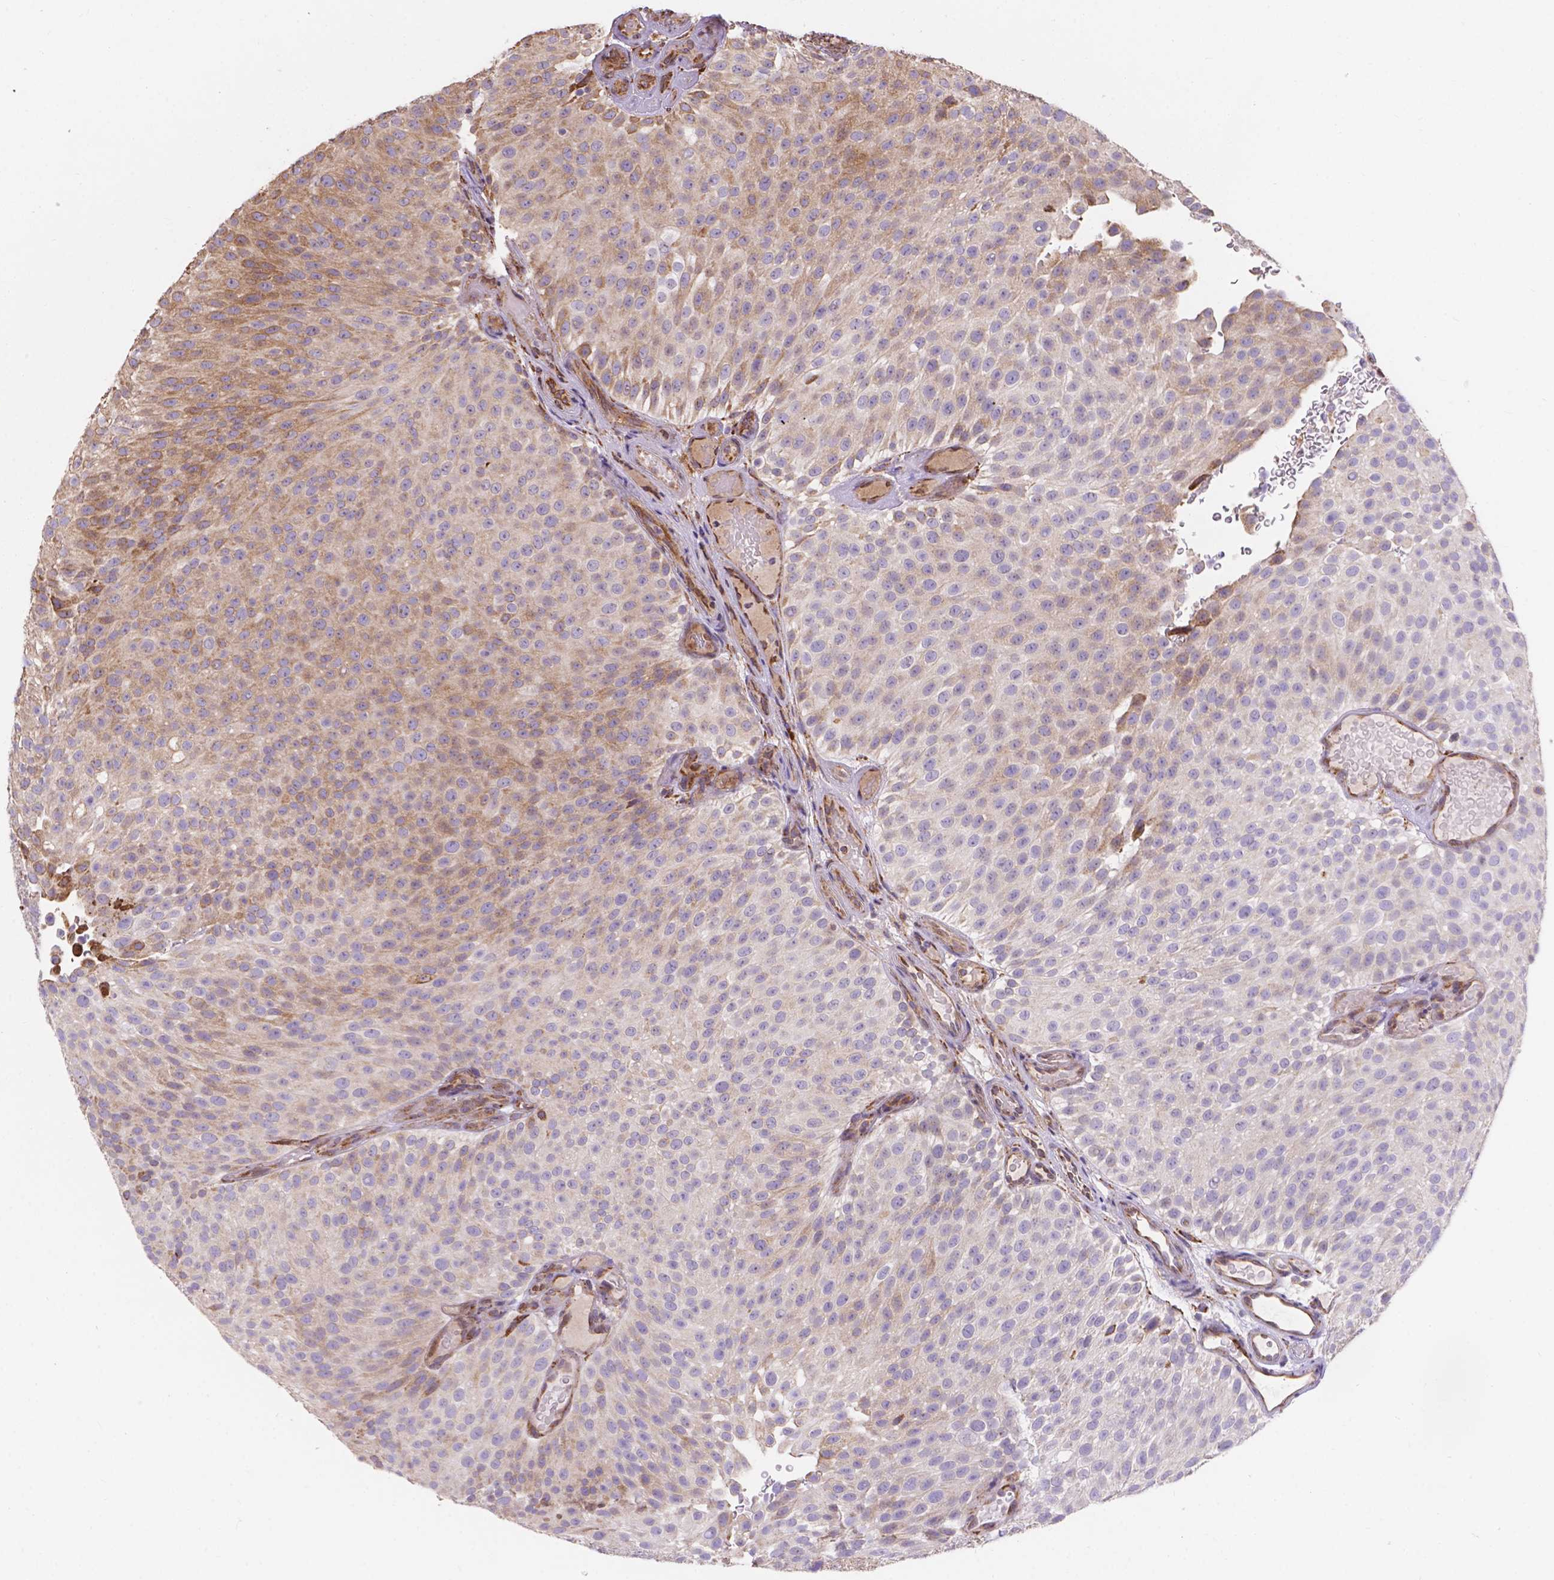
{"staining": {"intensity": "moderate", "quantity": "<25%", "location": "cytoplasmic/membranous"}, "tissue": "urothelial cancer", "cell_type": "Tumor cells", "image_type": "cancer", "snomed": [{"axis": "morphology", "description": "Urothelial carcinoma, Low grade"}, {"axis": "topography", "description": "Urinary bladder"}], "caption": "Immunohistochemical staining of human urothelial carcinoma (low-grade) shows moderate cytoplasmic/membranous protein positivity in approximately <25% of tumor cells. (DAB IHC with brightfield microscopy, high magnification).", "gene": "IPO11", "patient": {"sex": "male", "age": 78}}